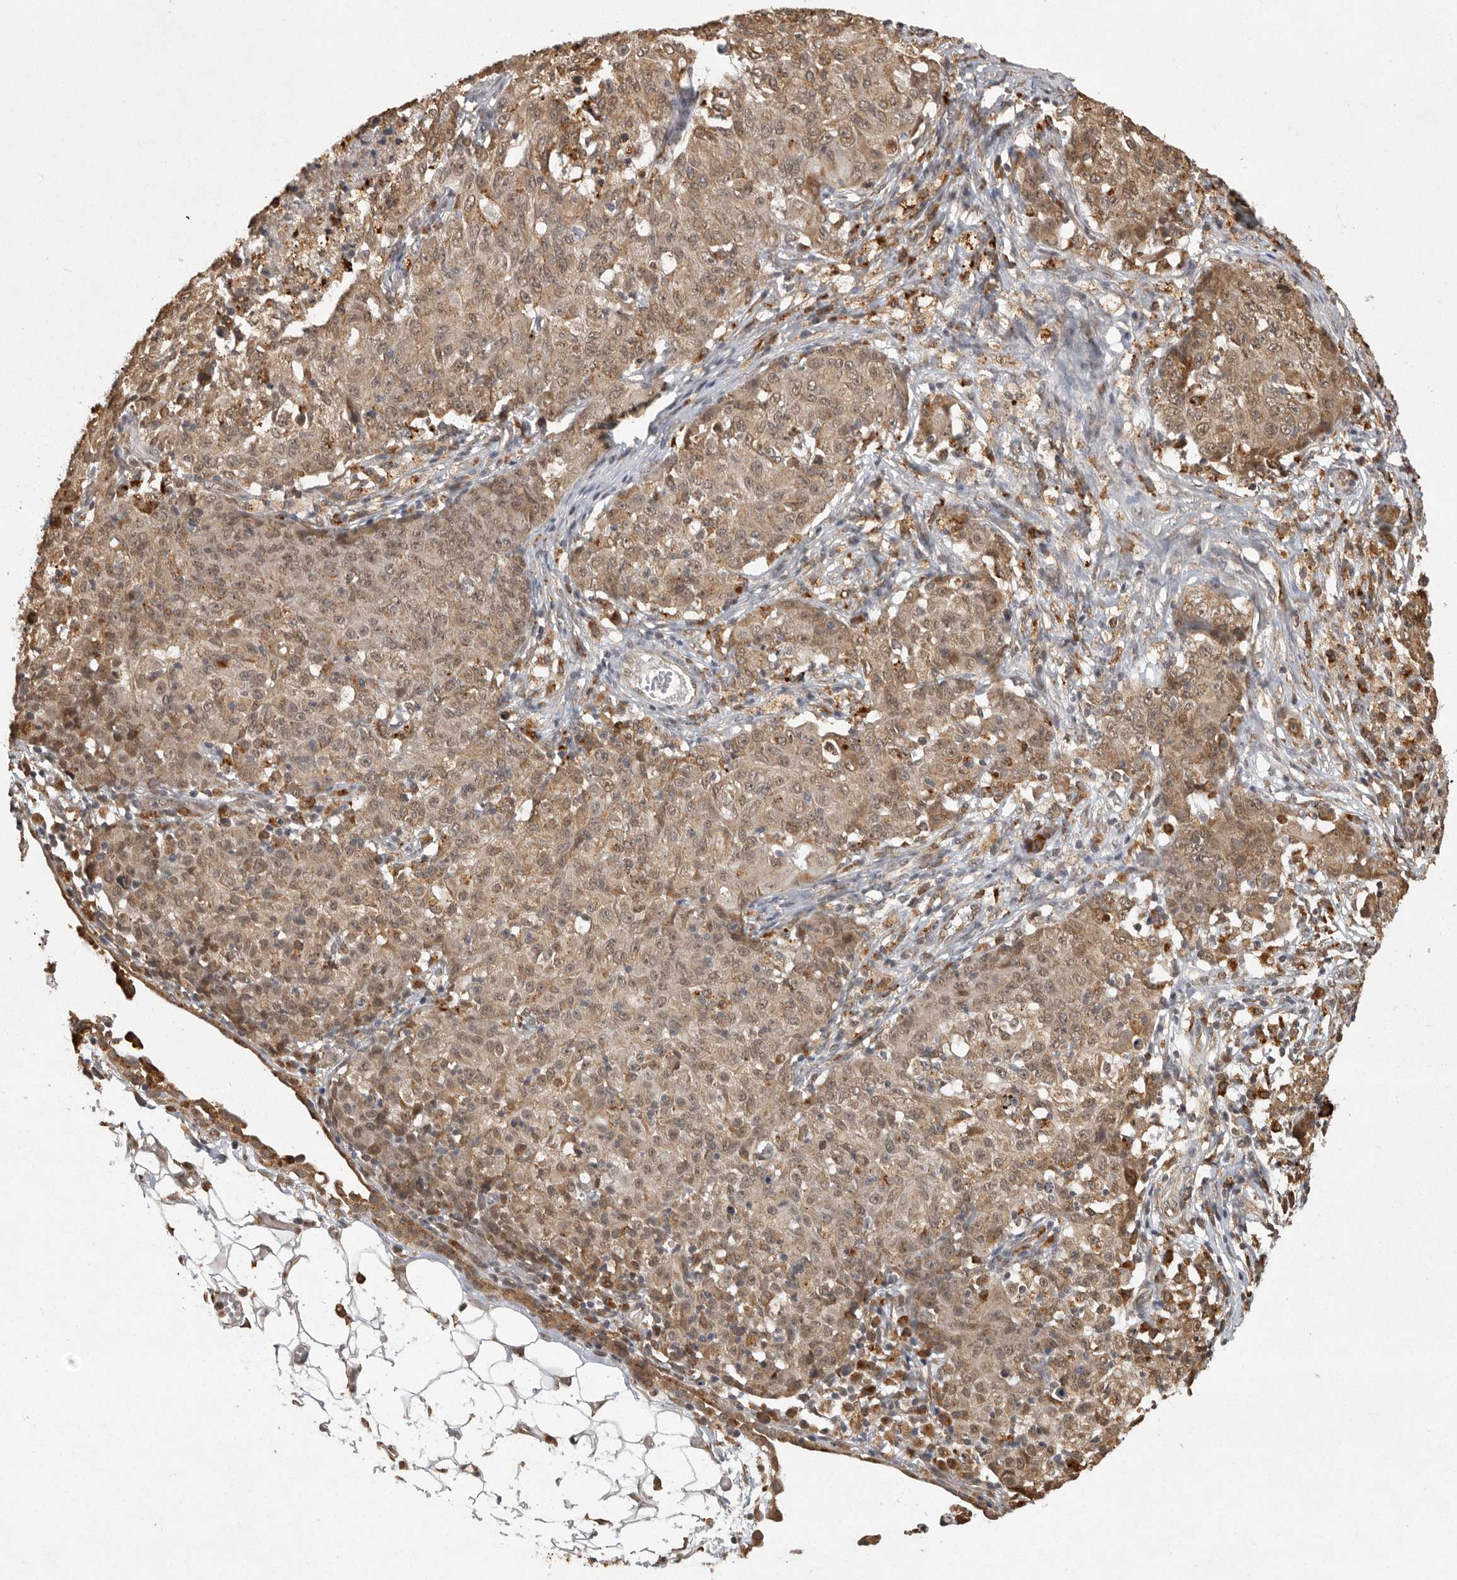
{"staining": {"intensity": "moderate", "quantity": ">75%", "location": "cytoplasmic/membranous,nuclear"}, "tissue": "ovarian cancer", "cell_type": "Tumor cells", "image_type": "cancer", "snomed": [{"axis": "morphology", "description": "Carcinoma, endometroid"}, {"axis": "topography", "description": "Ovary"}], "caption": "The photomicrograph exhibits immunohistochemical staining of ovarian cancer (endometroid carcinoma). There is moderate cytoplasmic/membranous and nuclear positivity is appreciated in approximately >75% of tumor cells. The protein of interest is stained brown, and the nuclei are stained in blue (DAB (3,3'-diaminobenzidine) IHC with brightfield microscopy, high magnification).", "gene": "ZNF83", "patient": {"sex": "female", "age": 42}}